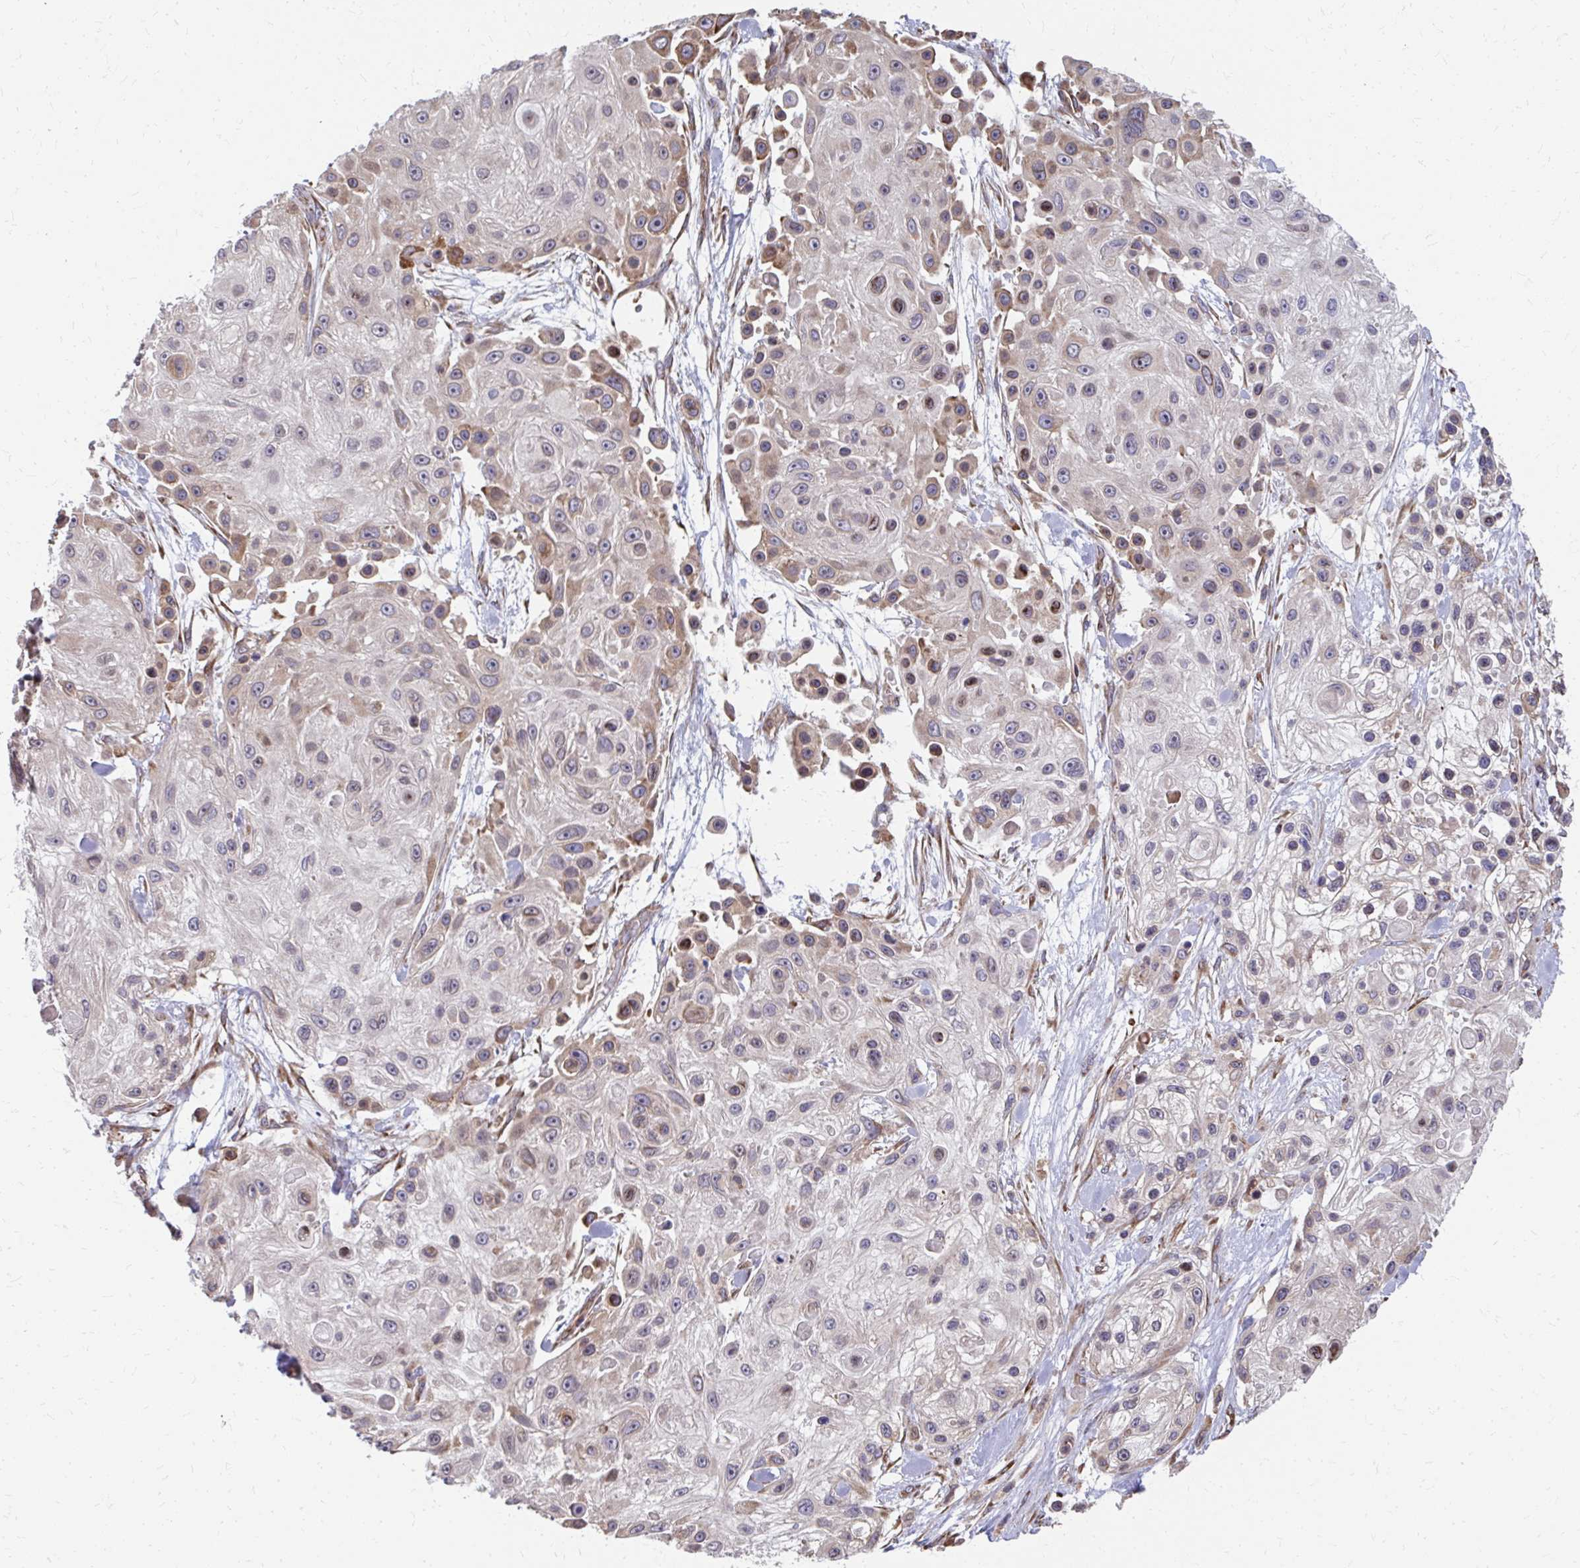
{"staining": {"intensity": "moderate", "quantity": "25%-75%", "location": "cytoplasmic/membranous"}, "tissue": "skin cancer", "cell_type": "Tumor cells", "image_type": "cancer", "snomed": [{"axis": "morphology", "description": "Squamous cell carcinoma, NOS"}, {"axis": "topography", "description": "Skin"}], "caption": "Immunohistochemistry (DAB) staining of skin cancer exhibits moderate cytoplasmic/membranous protein staining in approximately 25%-75% of tumor cells.", "gene": "ZNF778", "patient": {"sex": "male", "age": 67}}